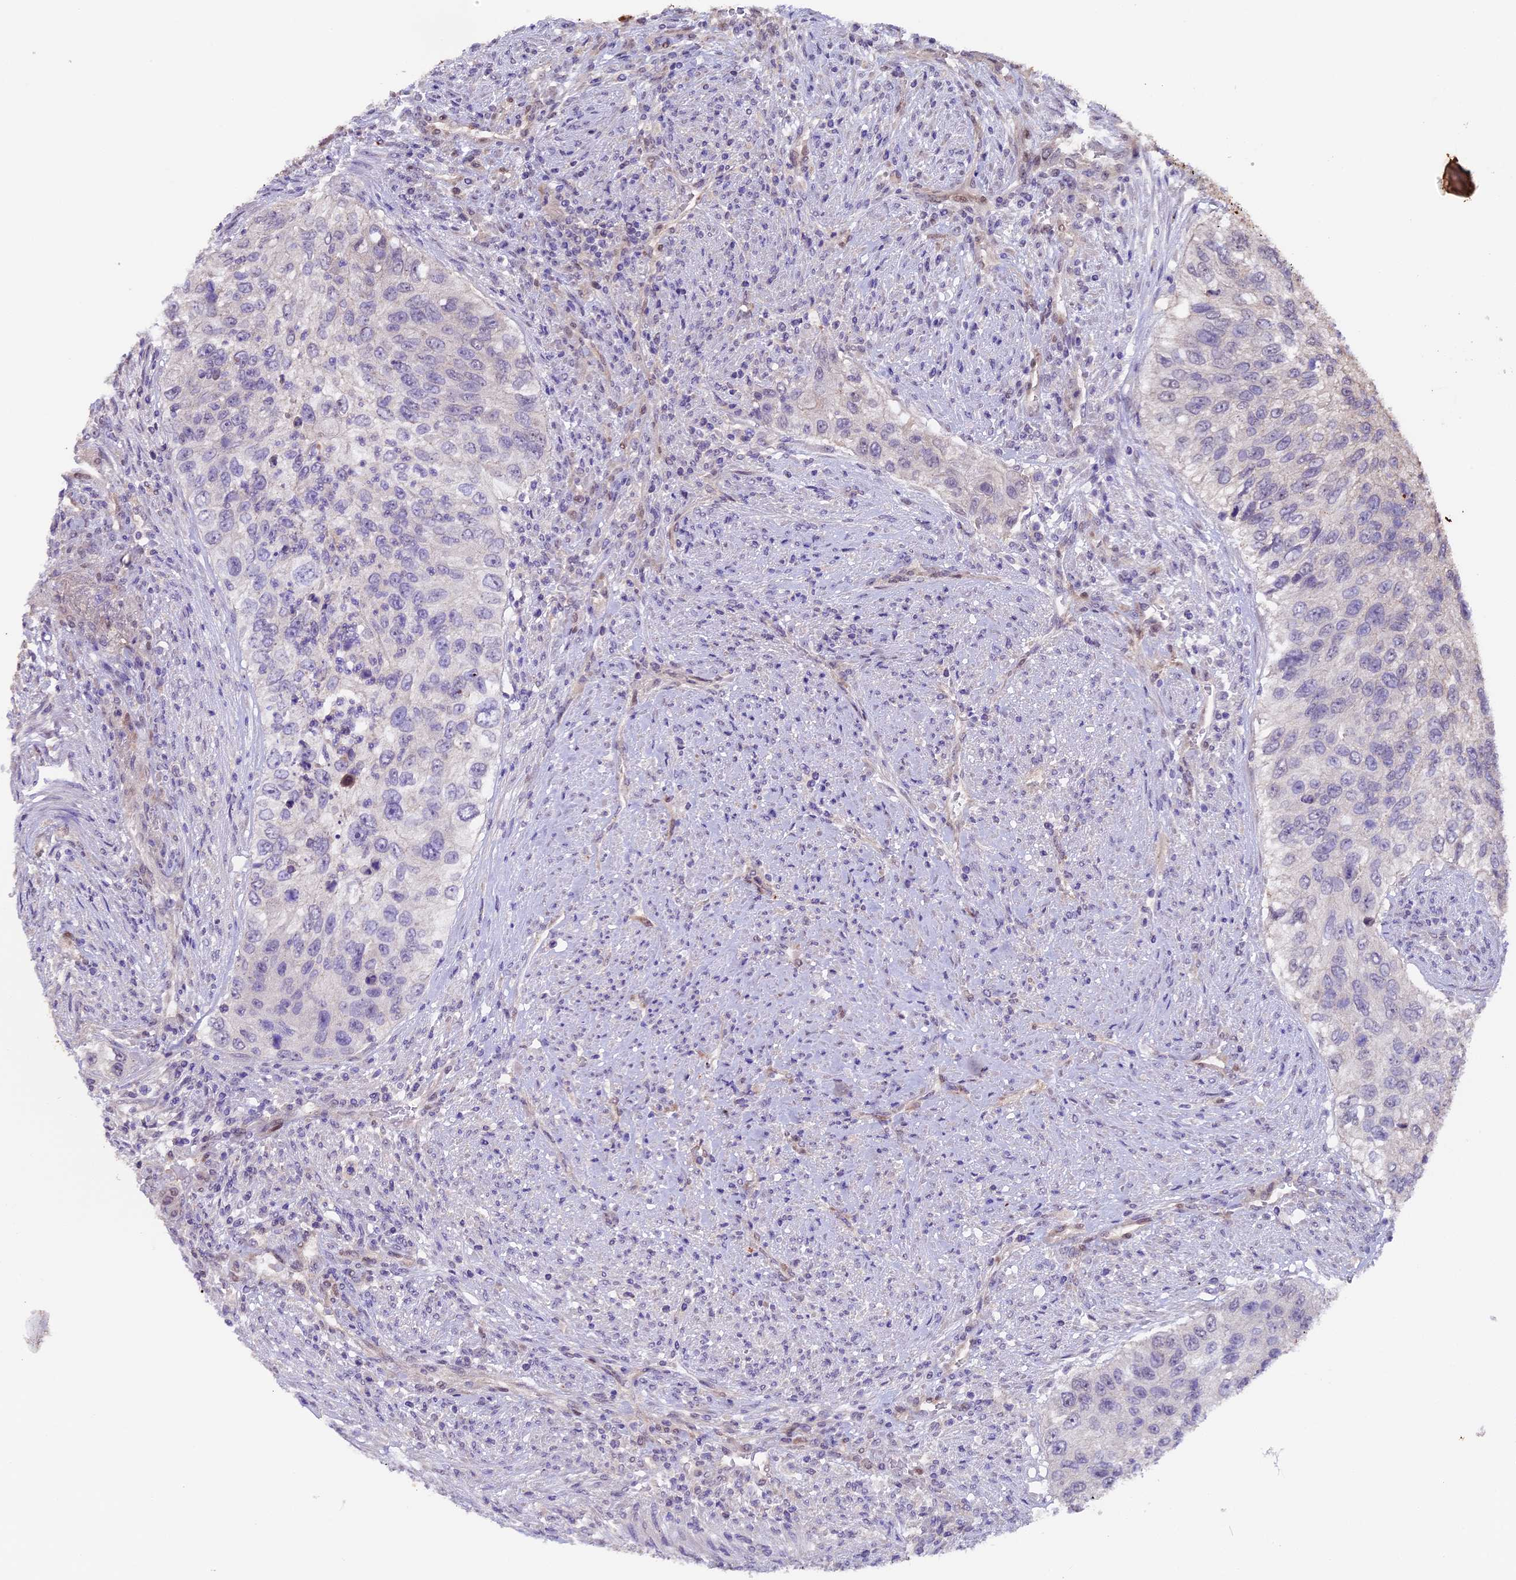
{"staining": {"intensity": "negative", "quantity": "none", "location": "none"}, "tissue": "urothelial cancer", "cell_type": "Tumor cells", "image_type": "cancer", "snomed": [{"axis": "morphology", "description": "Urothelial carcinoma, High grade"}, {"axis": "topography", "description": "Urinary bladder"}], "caption": "A histopathology image of human urothelial cancer is negative for staining in tumor cells.", "gene": "NCK2", "patient": {"sex": "female", "age": 60}}